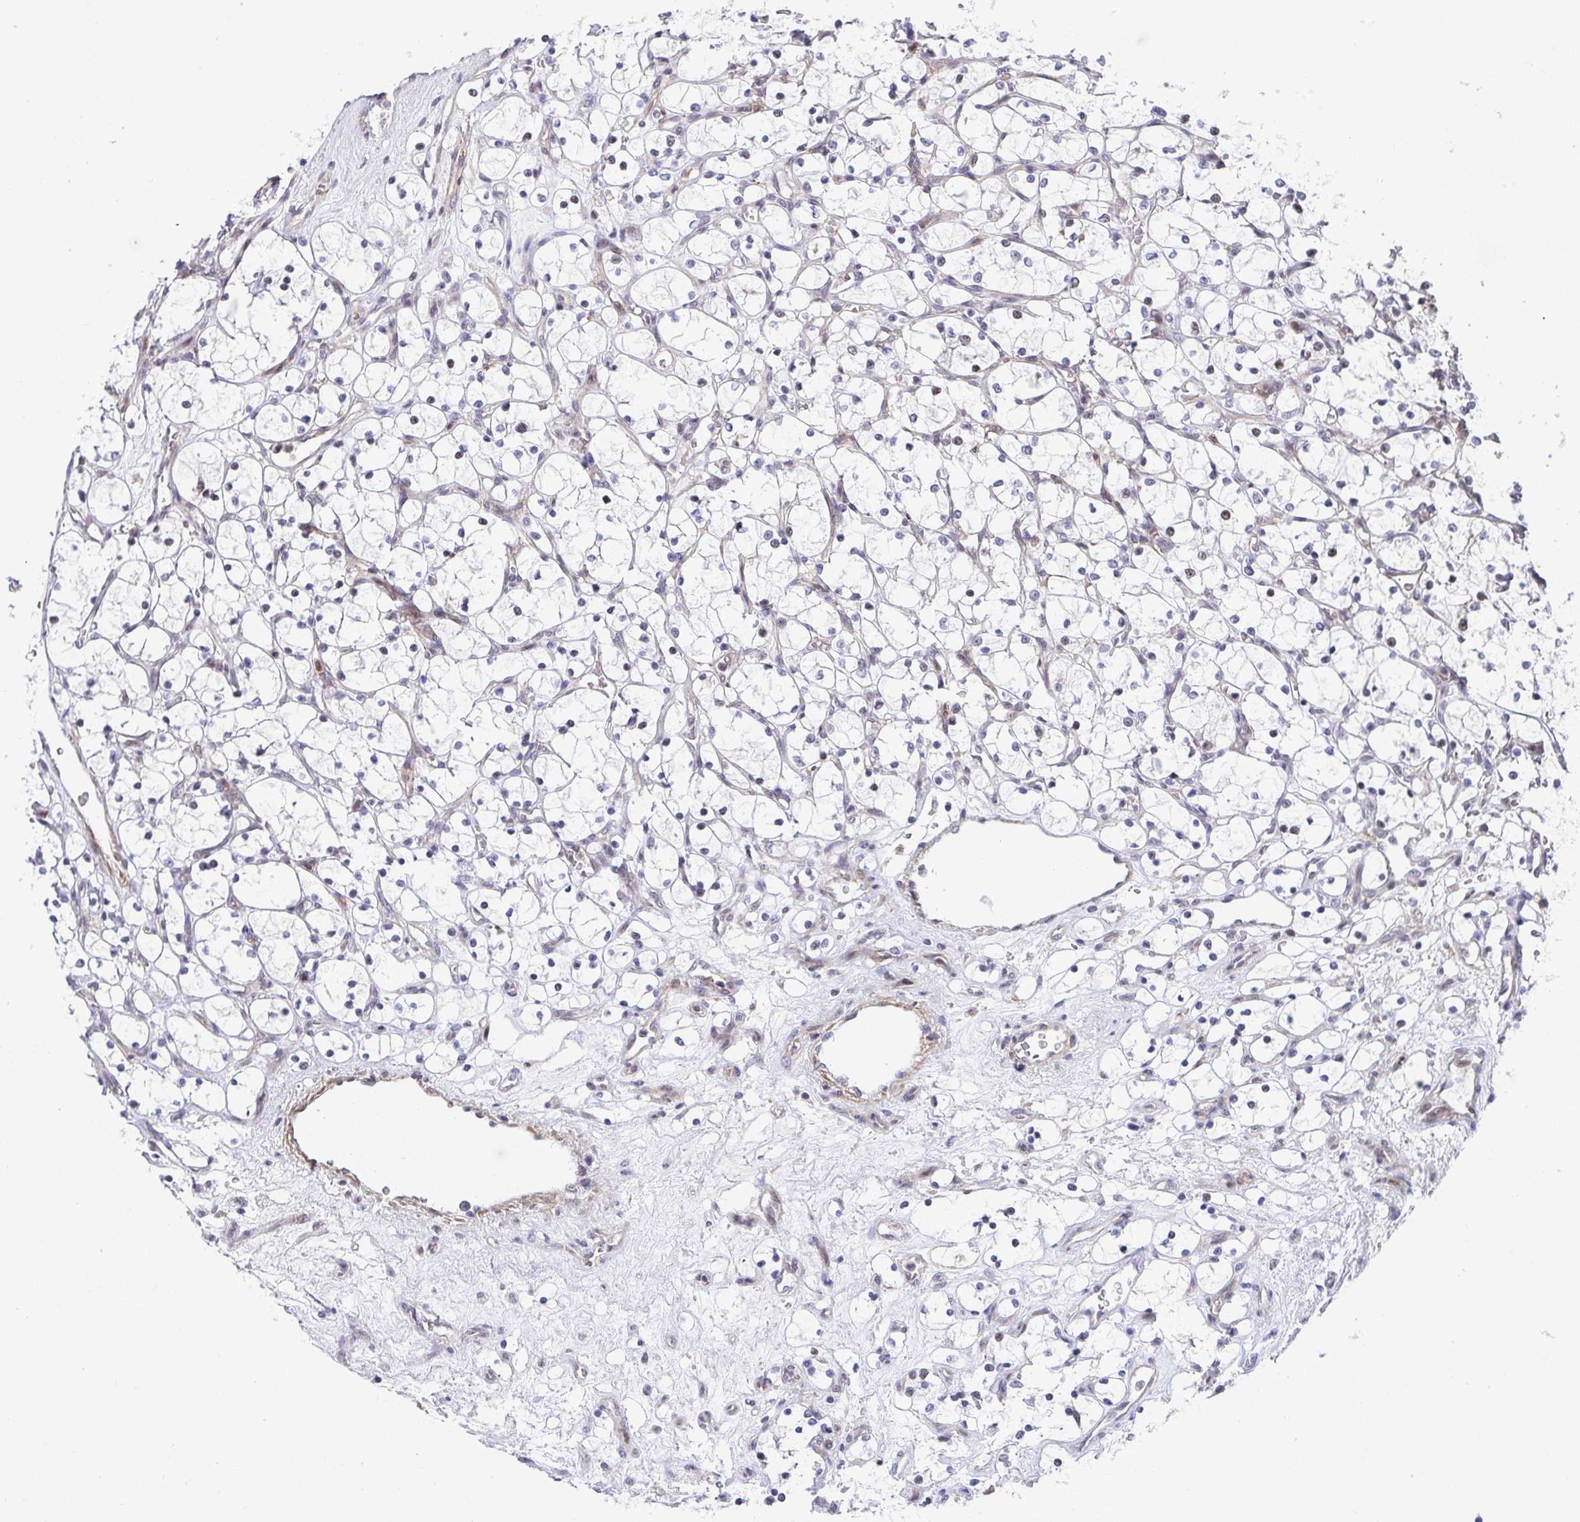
{"staining": {"intensity": "negative", "quantity": "none", "location": "none"}, "tissue": "renal cancer", "cell_type": "Tumor cells", "image_type": "cancer", "snomed": [{"axis": "morphology", "description": "Adenocarcinoma, NOS"}, {"axis": "topography", "description": "Kidney"}], "caption": "DAB immunohistochemical staining of human adenocarcinoma (renal) exhibits no significant staining in tumor cells.", "gene": "WDR72", "patient": {"sex": "female", "age": 69}}